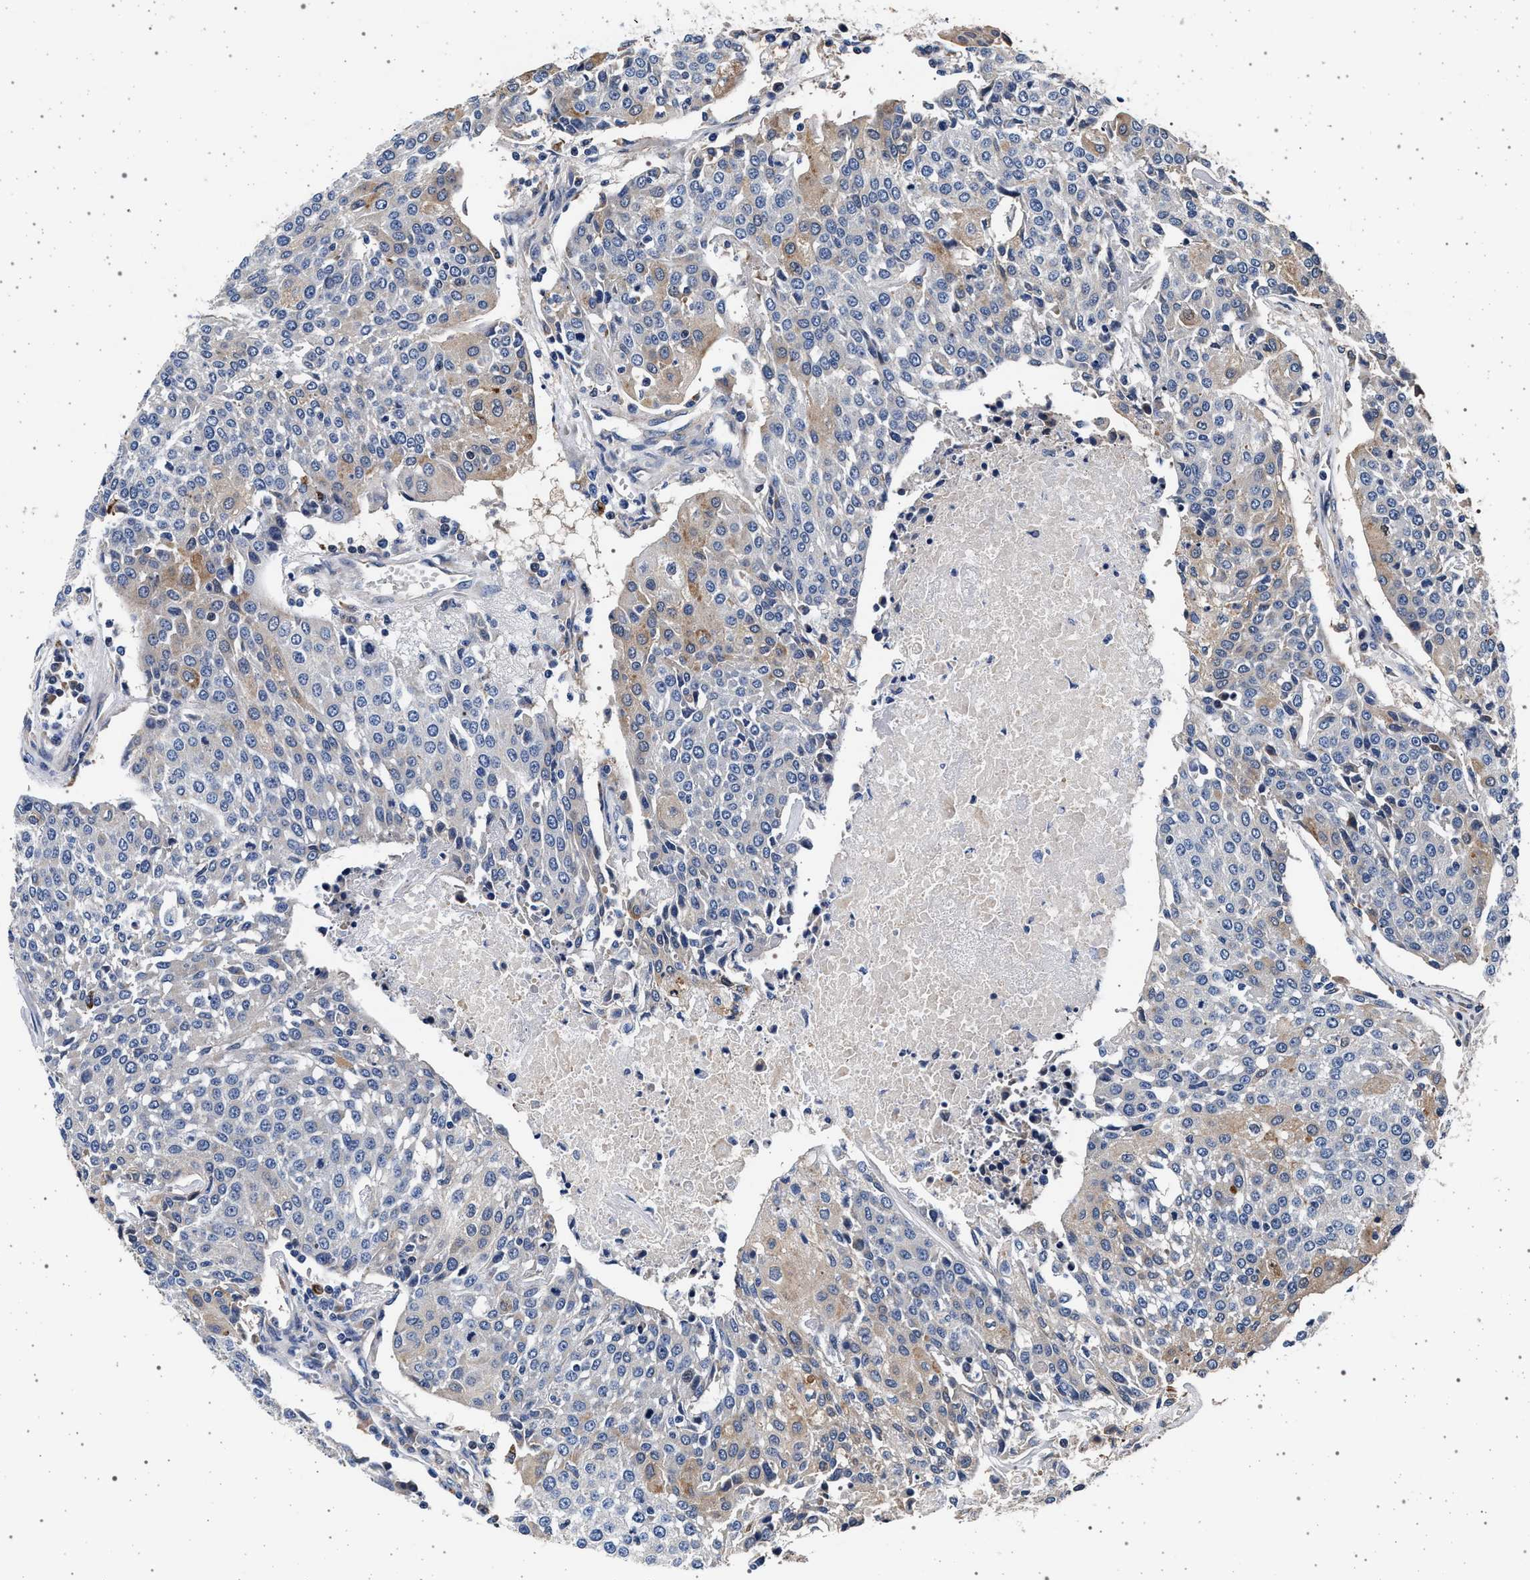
{"staining": {"intensity": "weak", "quantity": "<25%", "location": "cytoplasmic/membranous"}, "tissue": "urothelial cancer", "cell_type": "Tumor cells", "image_type": "cancer", "snomed": [{"axis": "morphology", "description": "Urothelial carcinoma, High grade"}, {"axis": "topography", "description": "Urinary bladder"}], "caption": "The micrograph reveals no significant staining in tumor cells of urothelial carcinoma (high-grade).", "gene": "KCNK6", "patient": {"sex": "female", "age": 85}}